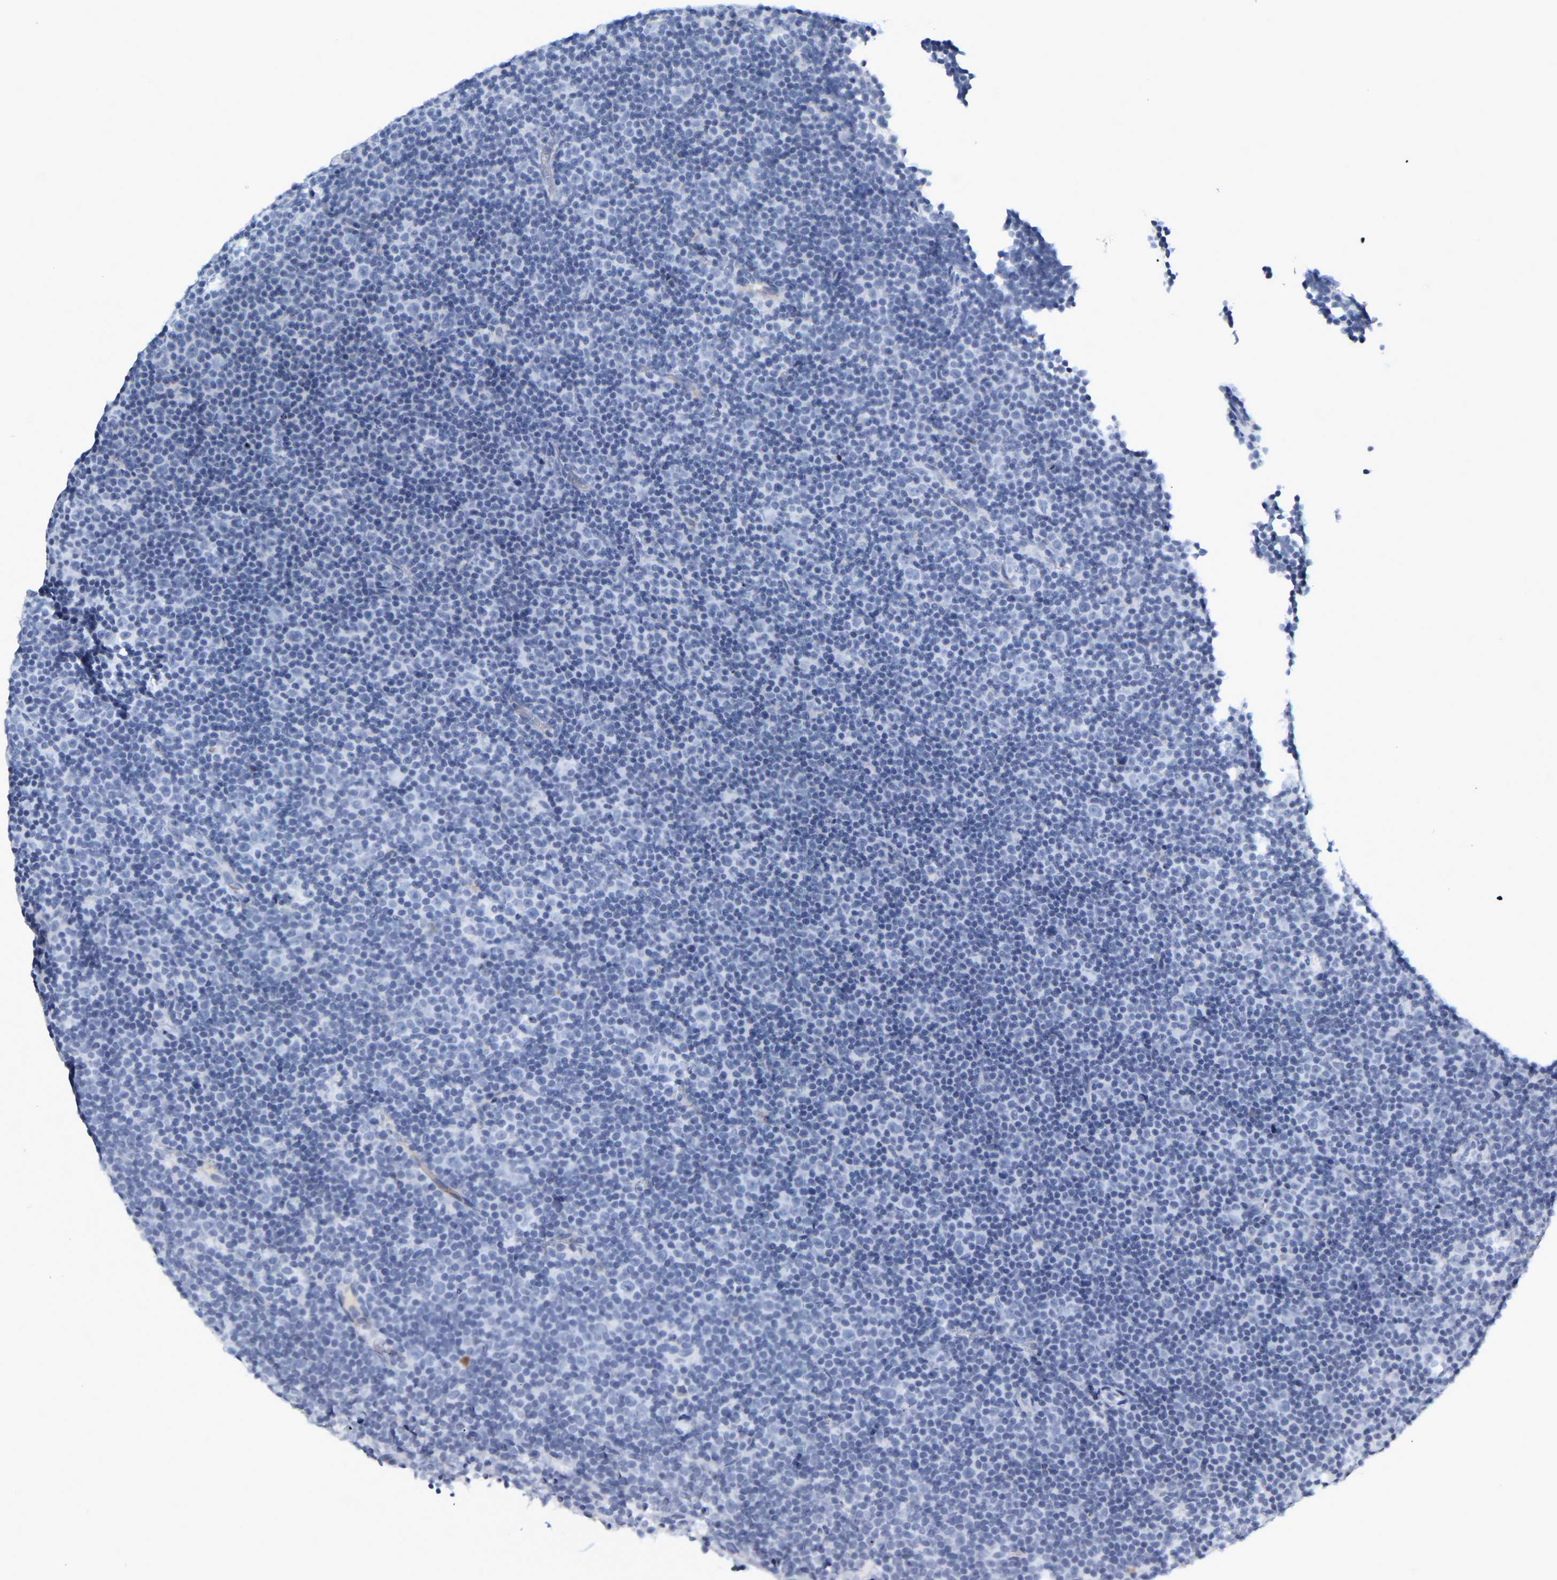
{"staining": {"intensity": "negative", "quantity": "none", "location": "none"}, "tissue": "lymphoma", "cell_type": "Tumor cells", "image_type": "cancer", "snomed": [{"axis": "morphology", "description": "Malignant lymphoma, non-Hodgkin's type, Low grade"}, {"axis": "topography", "description": "Lymph node"}], "caption": "An immunohistochemistry micrograph of malignant lymphoma, non-Hodgkin's type (low-grade) is shown. There is no staining in tumor cells of malignant lymphoma, non-Hodgkin's type (low-grade).", "gene": "GNAS", "patient": {"sex": "female", "age": 67}}